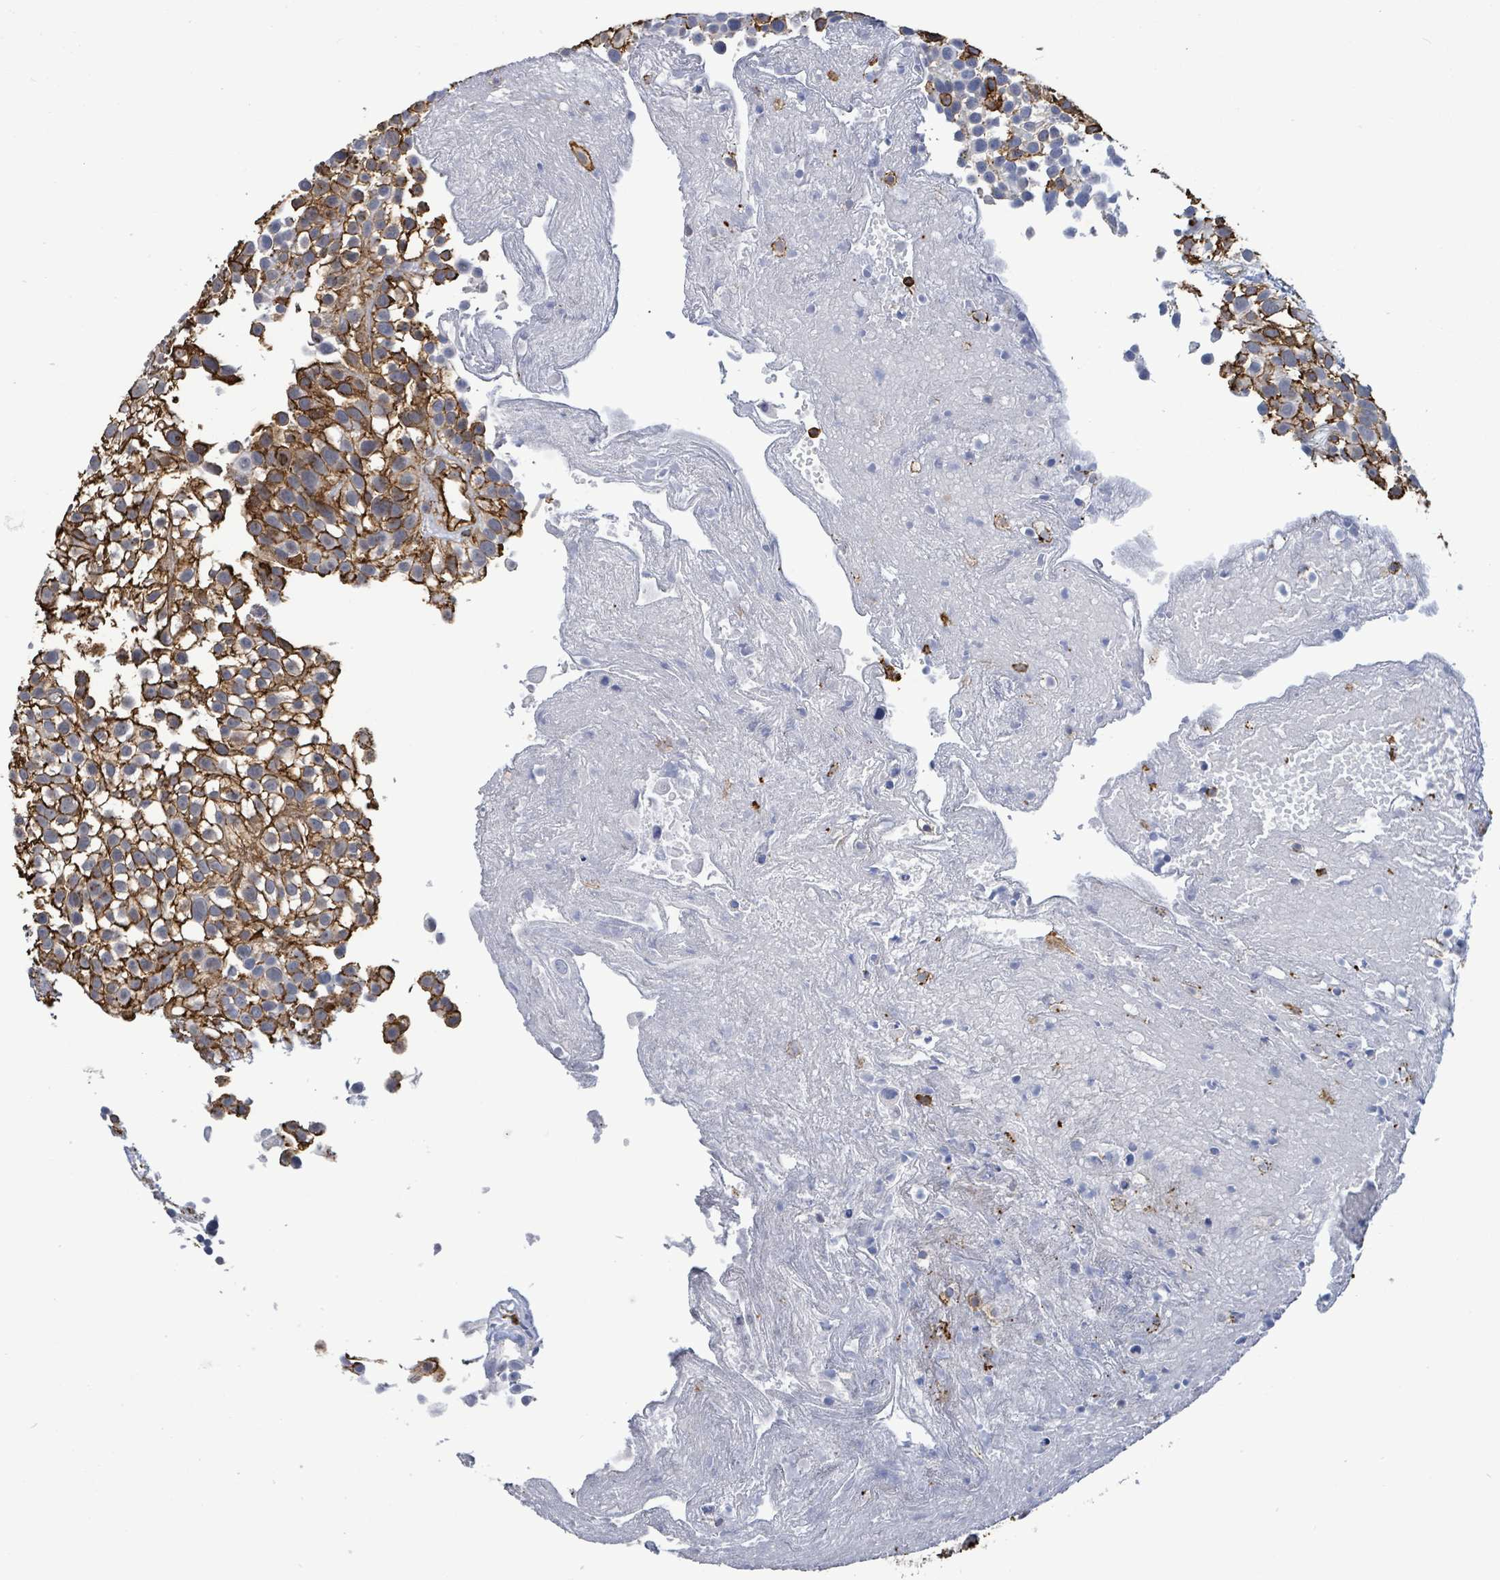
{"staining": {"intensity": "strong", "quantity": ">75%", "location": "cytoplasmic/membranous"}, "tissue": "urothelial cancer", "cell_type": "Tumor cells", "image_type": "cancer", "snomed": [{"axis": "morphology", "description": "Urothelial carcinoma, High grade"}, {"axis": "topography", "description": "Urinary bladder"}], "caption": "DAB (3,3'-diaminobenzidine) immunohistochemical staining of human urothelial carcinoma (high-grade) shows strong cytoplasmic/membranous protein expression in approximately >75% of tumor cells. The staining is performed using DAB (3,3'-diaminobenzidine) brown chromogen to label protein expression. The nuclei are counter-stained blue using hematoxylin.", "gene": "PRKRIP1", "patient": {"sex": "male", "age": 56}}